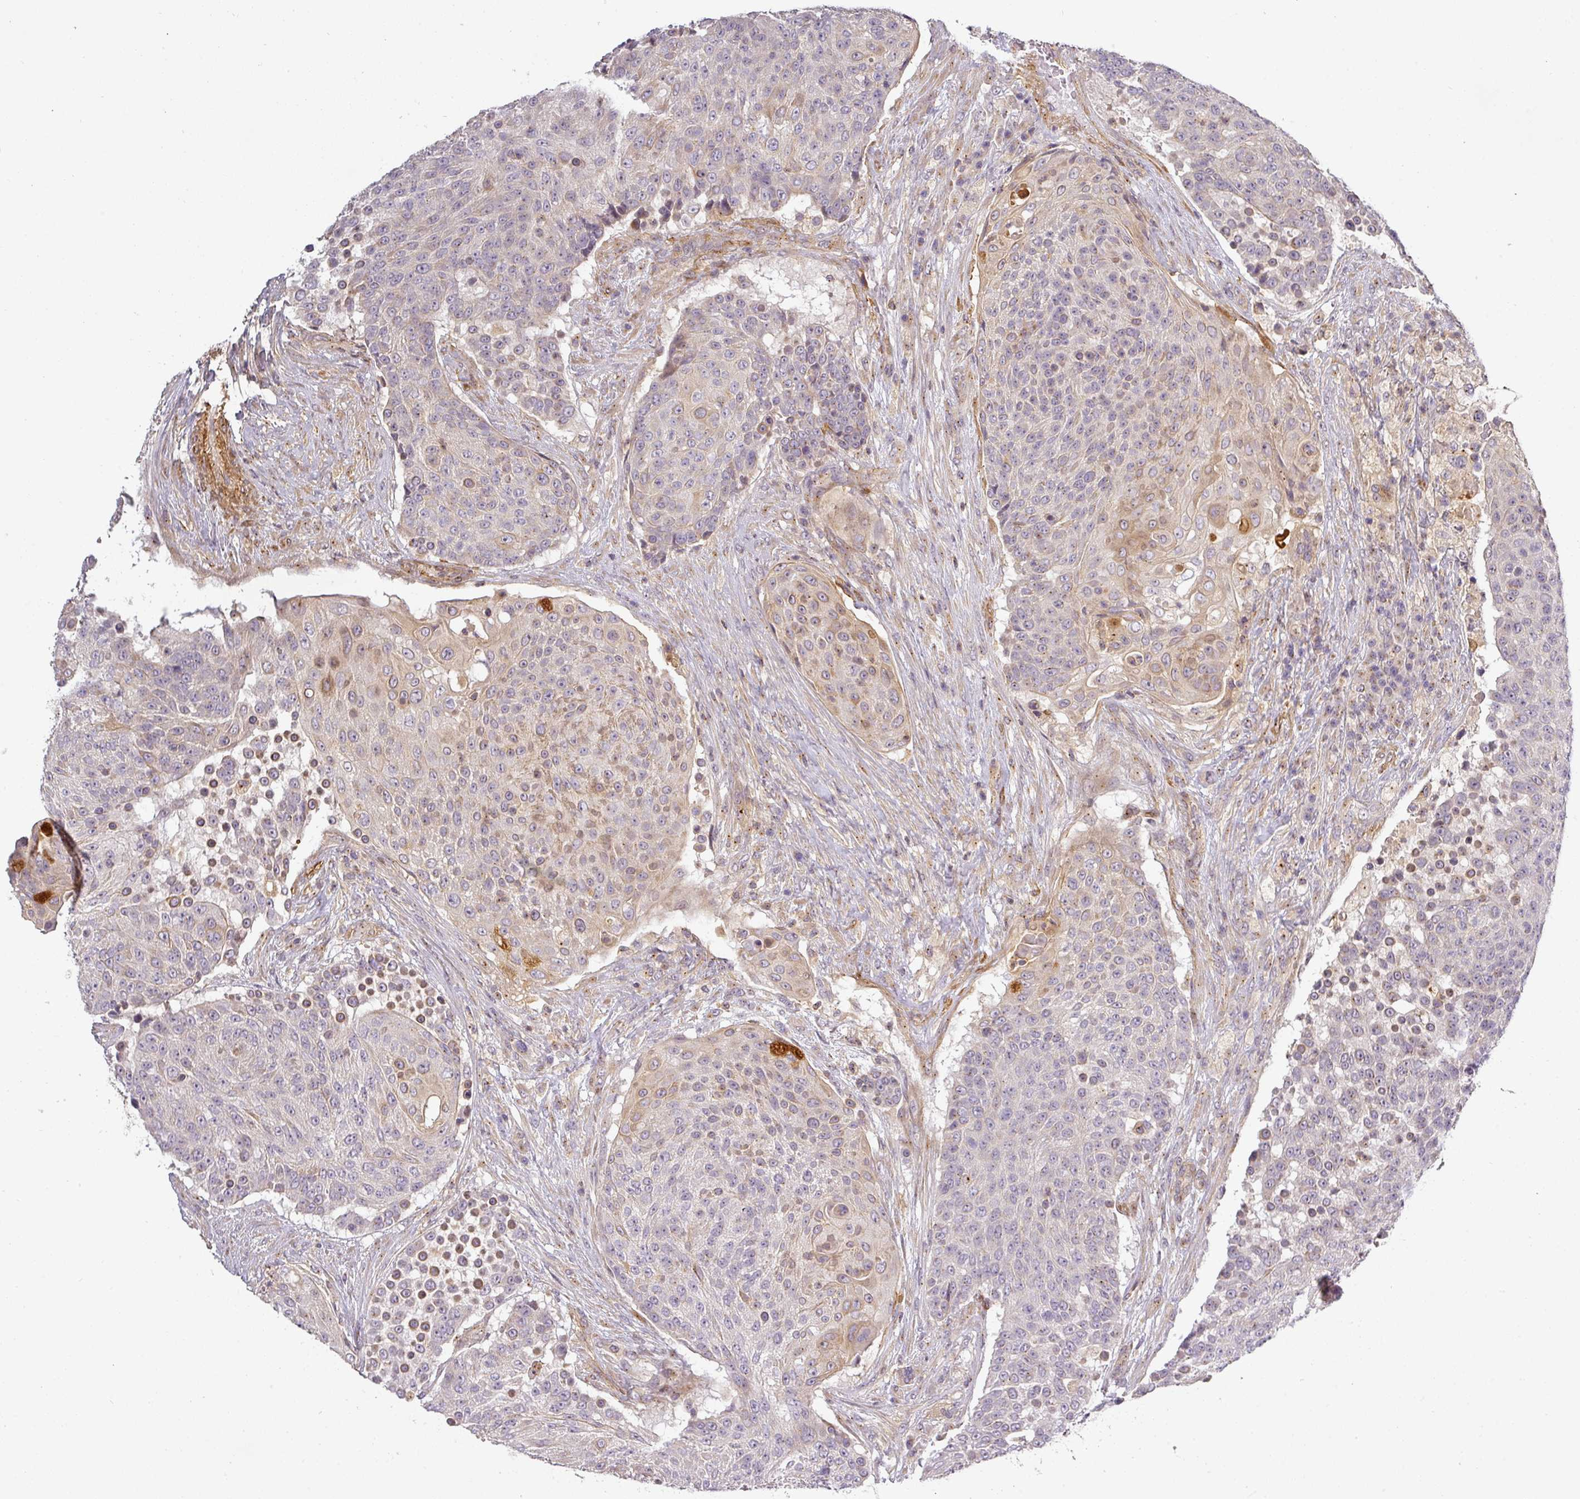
{"staining": {"intensity": "weak", "quantity": "<25%", "location": "cytoplasmic/membranous"}, "tissue": "urothelial cancer", "cell_type": "Tumor cells", "image_type": "cancer", "snomed": [{"axis": "morphology", "description": "Urothelial carcinoma, High grade"}, {"axis": "topography", "description": "Urinary bladder"}], "caption": "Immunohistochemistry micrograph of neoplastic tissue: high-grade urothelial carcinoma stained with DAB (3,3'-diaminobenzidine) exhibits no significant protein positivity in tumor cells.", "gene": "NIN", "patient": {"sex": "female", "age": 63}}